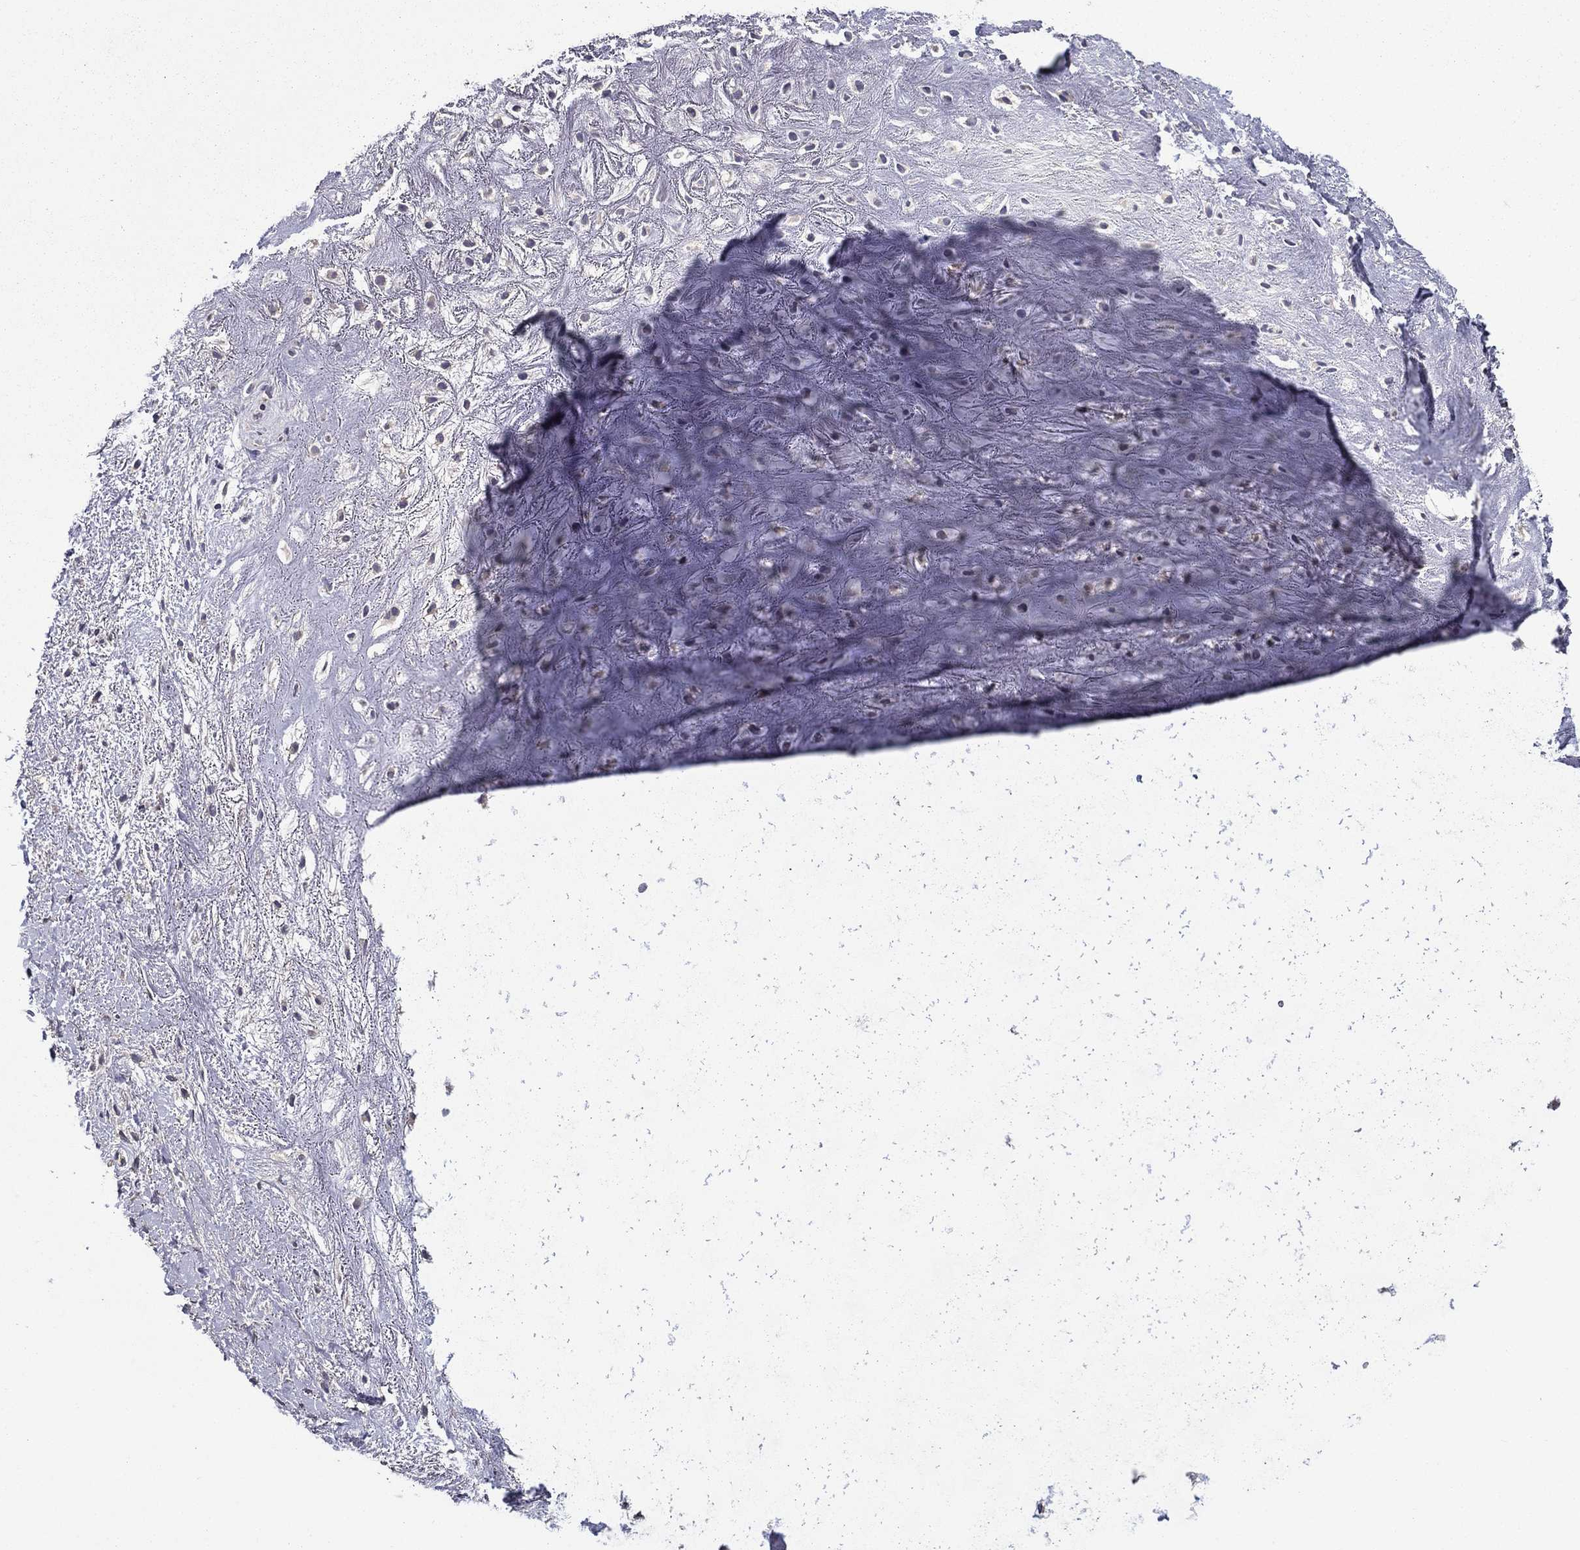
{"staining": {"intensity": "negative", "quantity": "none", "location": "none"}, "tissue": "adipose tissue", "cell_type": "Adipocytes", "image_type": "normal", "snomed": [{"axis": "morphology", "description": "Normal tissue, NOS"}, {"axis": "morphology", "description": "Squamous cell carcinoma, NOS"}, {"axis": "topography", "description": "Cartilage tissue"}, {"axis": "topography", "description": "Head-Neck"}], "caption": "An image of adipose tissue stained for a protein demonstrates no brown staining in adipocytes. (Stains: DAB (3,3'-diaminobenzidine) IHC with hematoxylin counter stain, Microscopy: brightfield microscopy at high magnification).", "gene": "SATB1", "patient": {"sex": "male", "age": 62}}